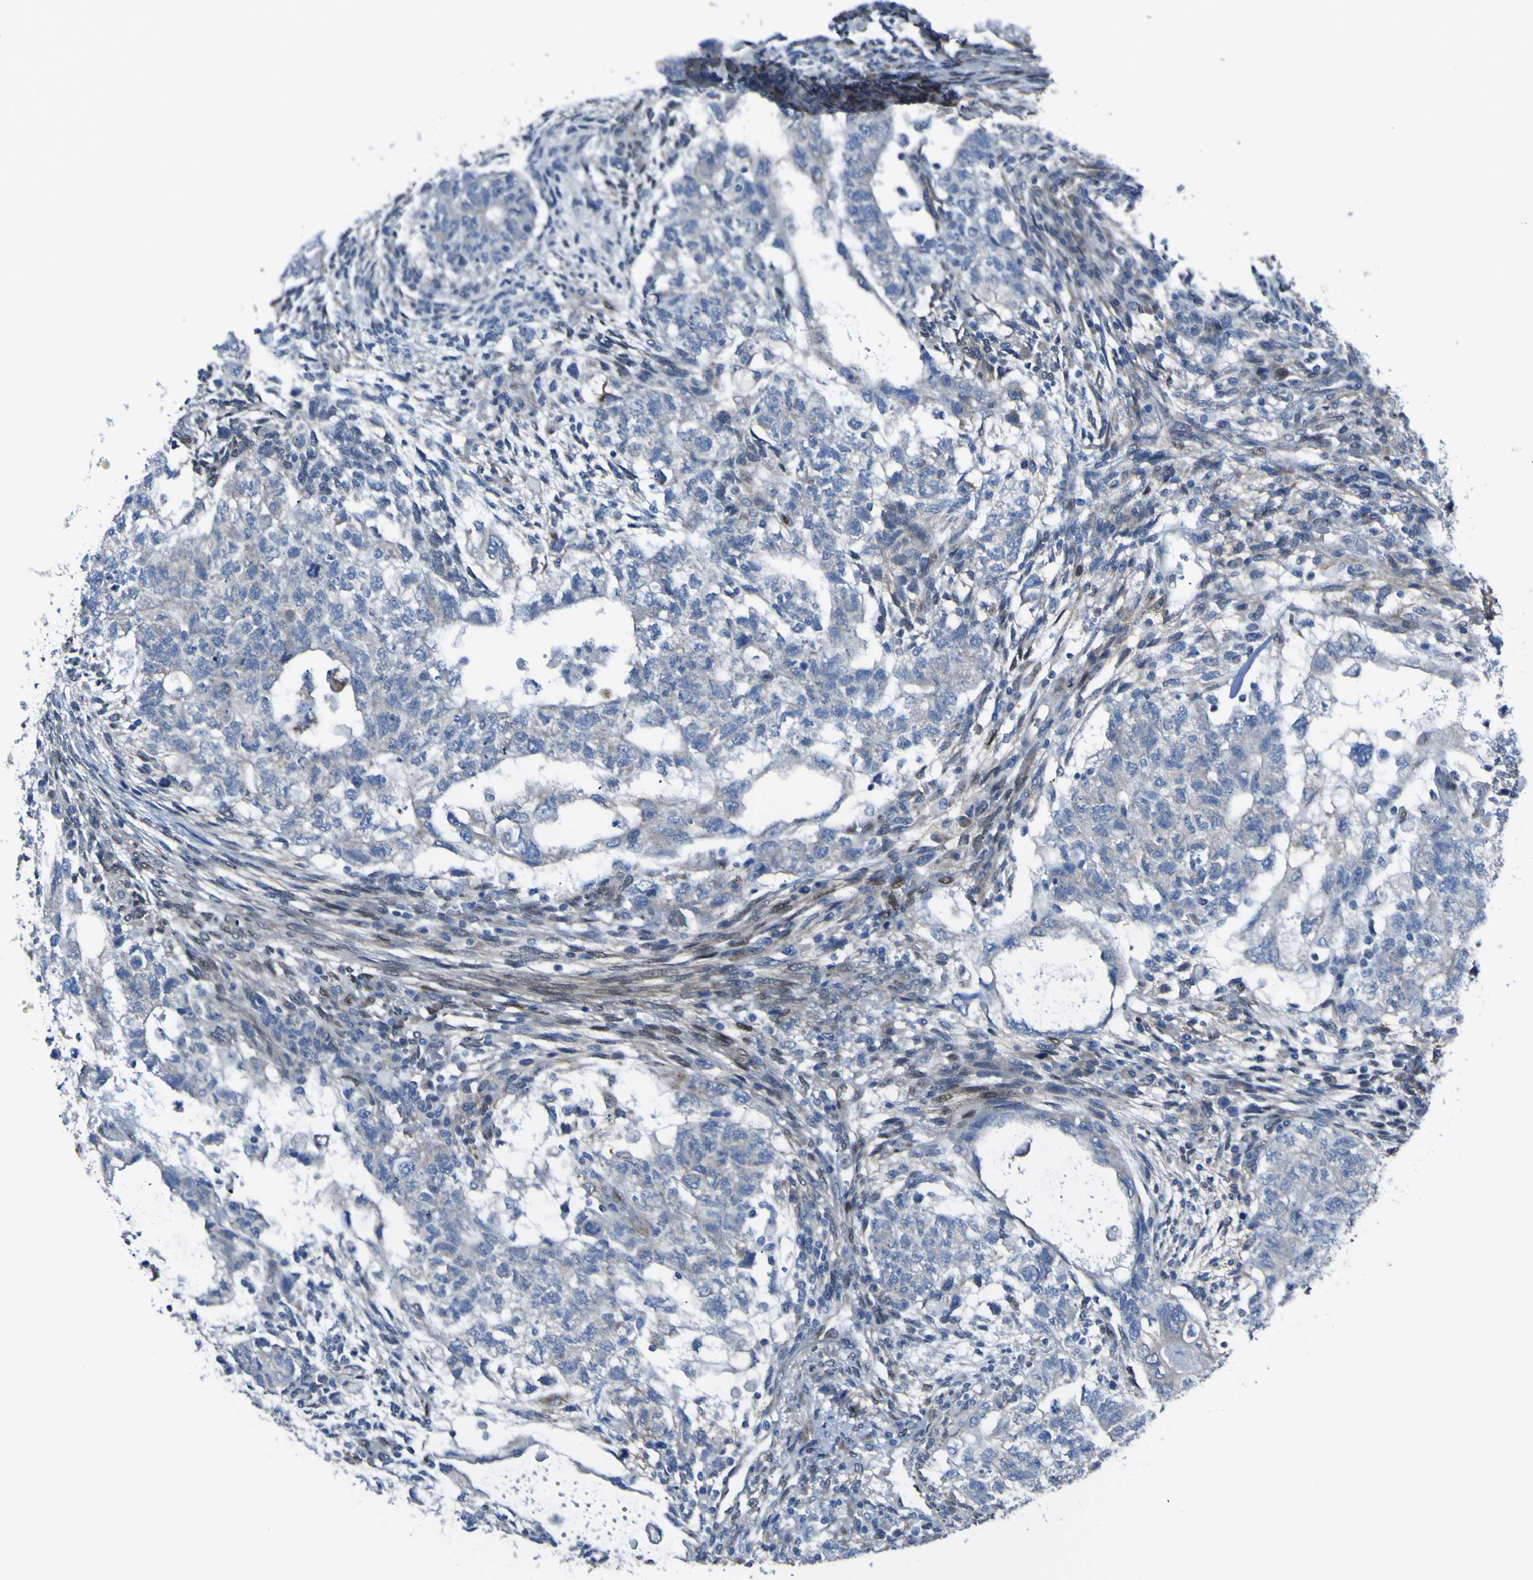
{"staining": {"intensity": "negative", "quantity": "none", "location": "none"}, "tissue": "testis cancer", "cell_type": "Tumor cells", "image_type": "cancer", "snomed": [{"axis": "morphology", "description": "Normal tissue, NOS"}, {"axis": "morphology", "description": "Carcinoma, Embryonal, NOS"}, {"axis": "topography", "description": "Testis"}], "caption": "Tumor cells are negative for brown protein staining in testis embryonal carcinoma.", "gene": "LRRN1", "patient": {"sex": "male", "age": 36}}